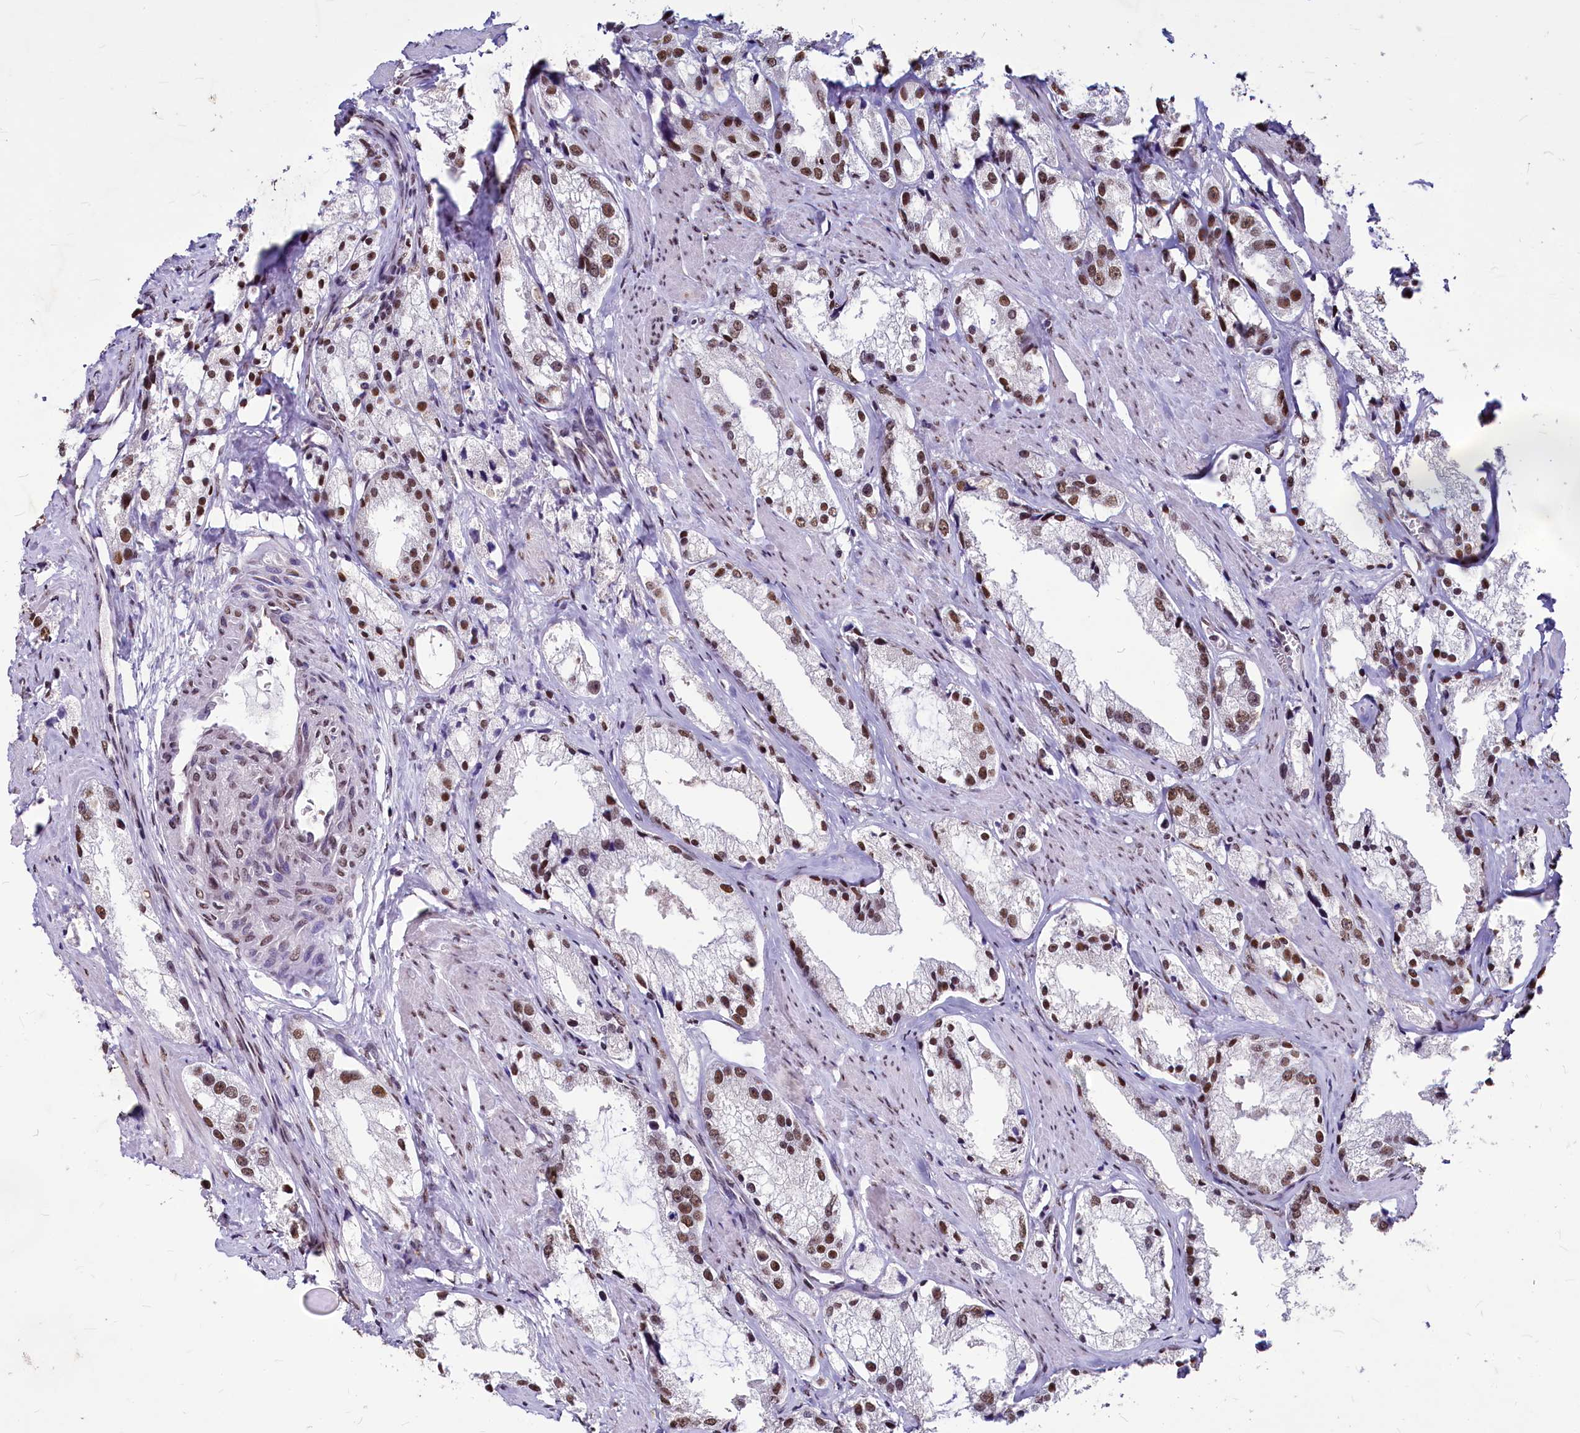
{"staining": {"intensity": "moderate", "quantity": ">75%", "location": "nuclear"}, "tissue": "prostate cancer", "cell_type": "Tumor cells", "image_type": "cancer", "snomed": [{"axis": "morphology", "description": "Adenocarcinoma, High grade"}, {"axis": "topography", "description": "Prostate"}], "caption": "Prostate cancer stained with a brown dye displays moderate nuclear positive positivity in approximately >75% of tumor cells.", "gene": "PARPBP", "patient": {"sex": "male", "age": 66}}